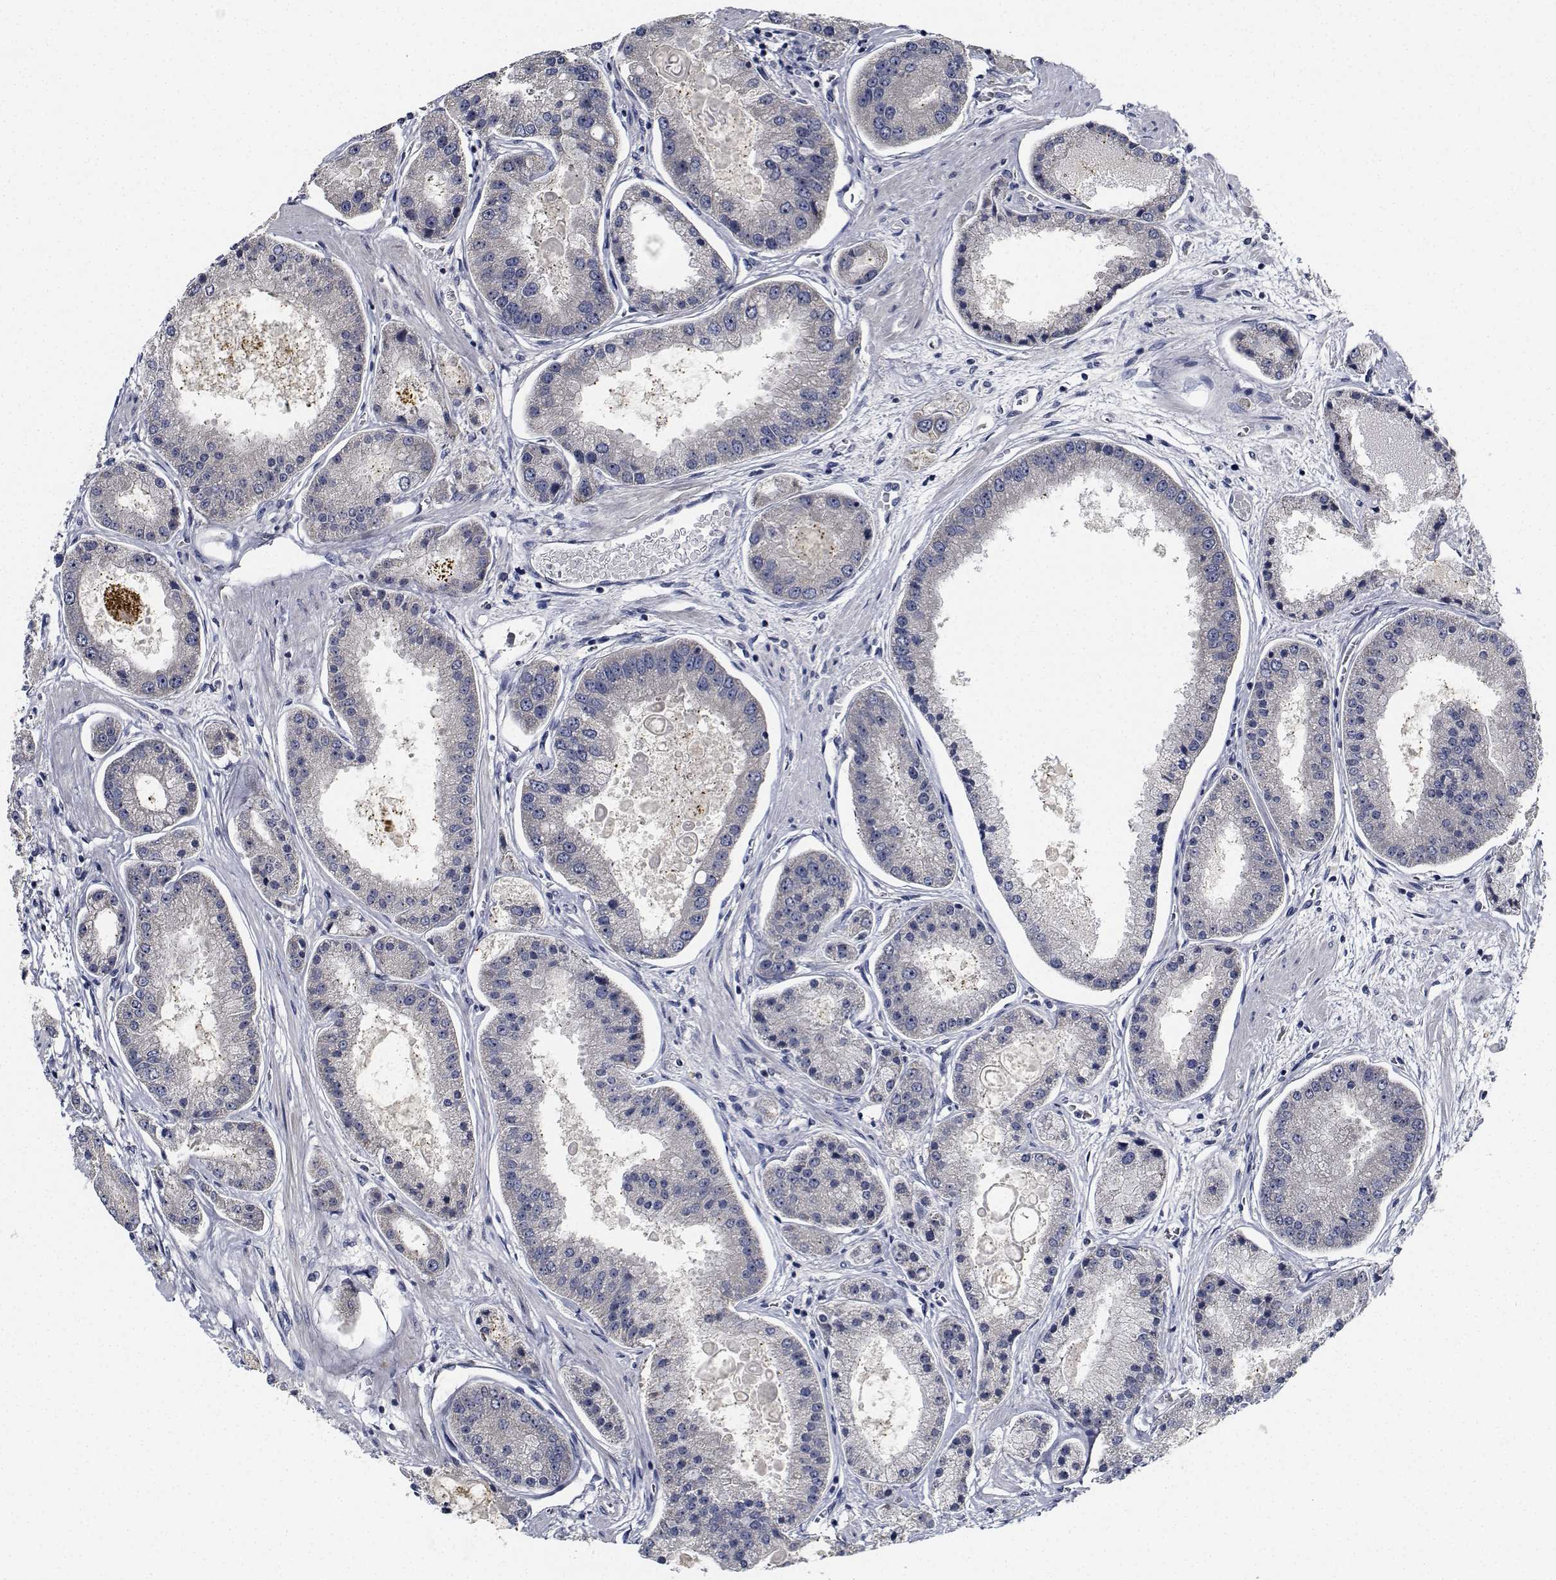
{"staining": {"intensity": "negative", "quantity": "none", "location": "none"}, "tissue": "prostate cancer", "cell_type": "Tumor cells", "image_type": "cancer", "snomed": [{"axis": "morphology", "description": "Adenocarcinoma, High grade"}, {"axis": "topography", "description": "Prostate"}], "caption": "There is no significant staining in tumor cells of high-grade adenocarcinoma (prostate).", "gene": "NVL", "patient": {"sex": "male", "age": 67}}